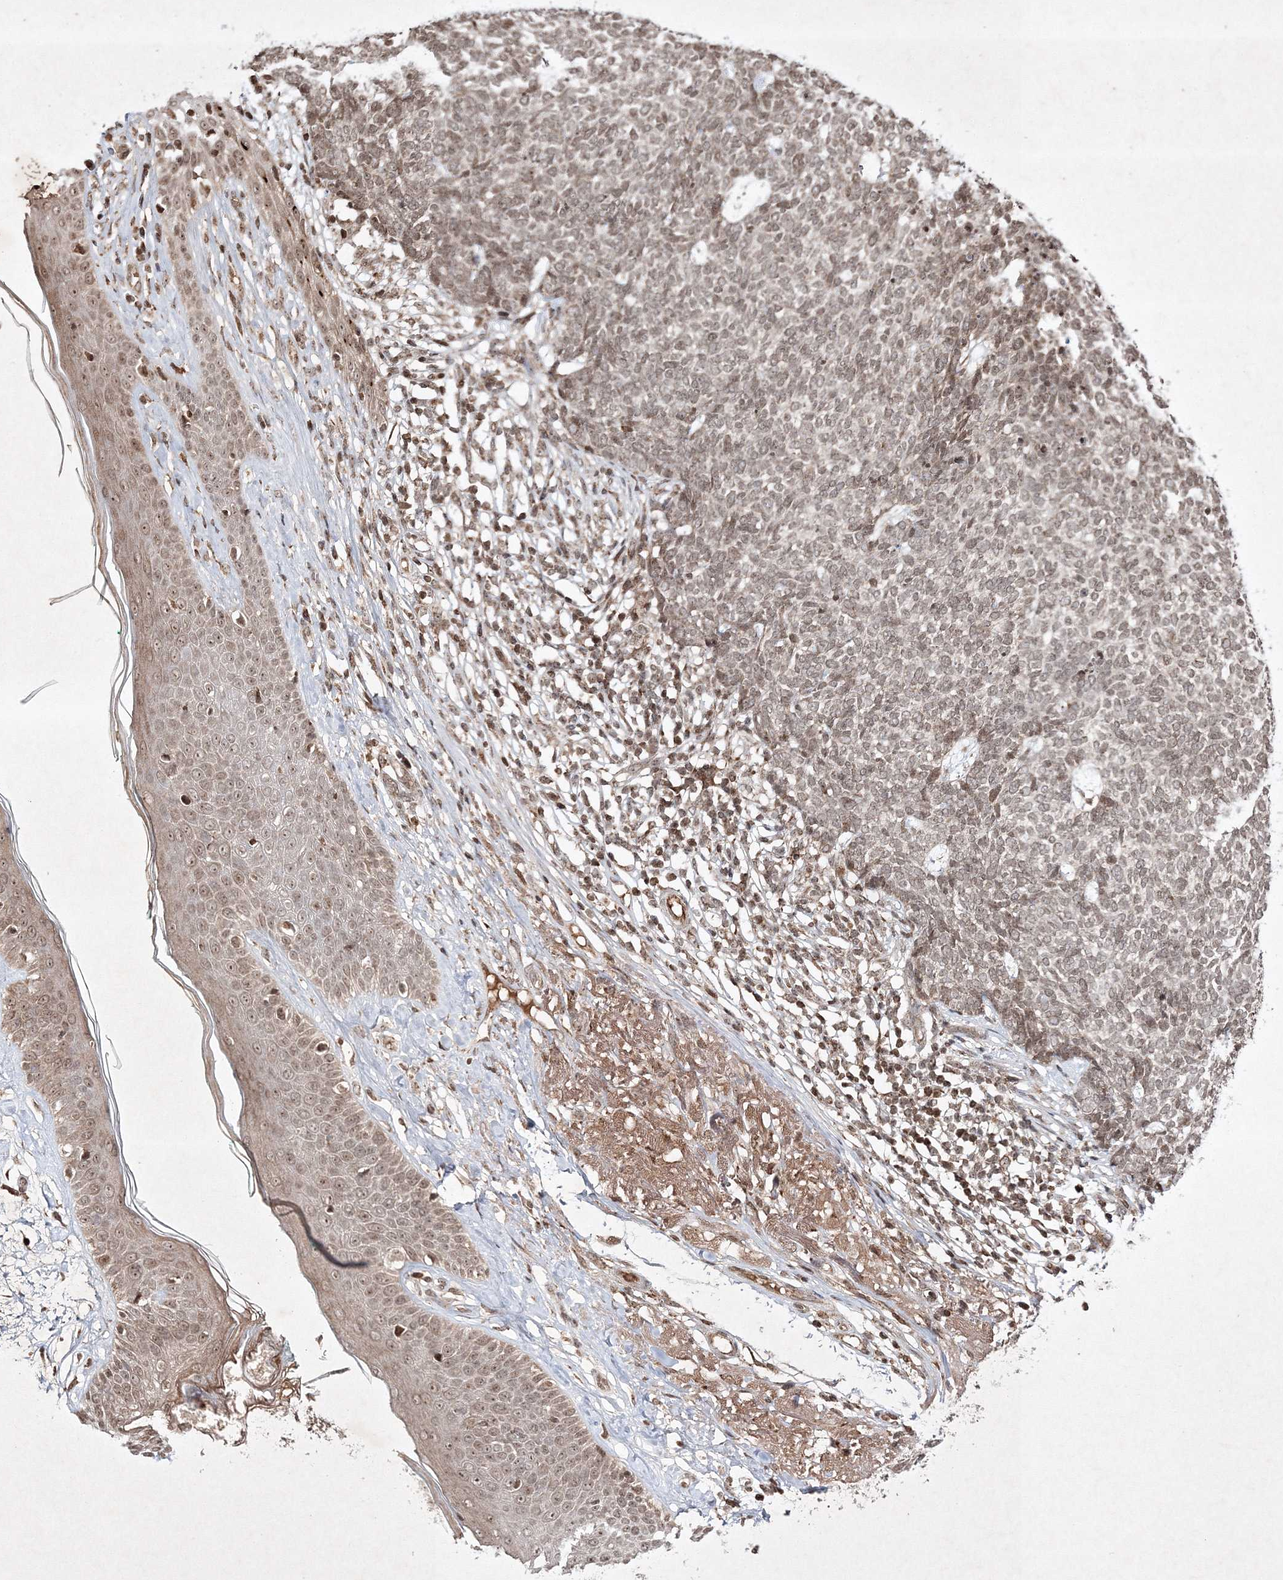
{"staining": {"intensity": "weak", "quantity": ">75%", "location": "nuclear"}, "tissue": "skin cancer", "cell_type": "Tumor cells", "image_type": "cancer", "snomed": [{"axis": "morphology", "description": "Basal cell carcinoma"}, {"axis": "topography", "description": "Skin"}], "caption": "Skin cancer was stained to show a protein in brown. There is low levels of weak nuclear expression in approximately >75% of tumor cells.", "gene": "CARM1", "patient": {"sex": "female", "age": 84}}